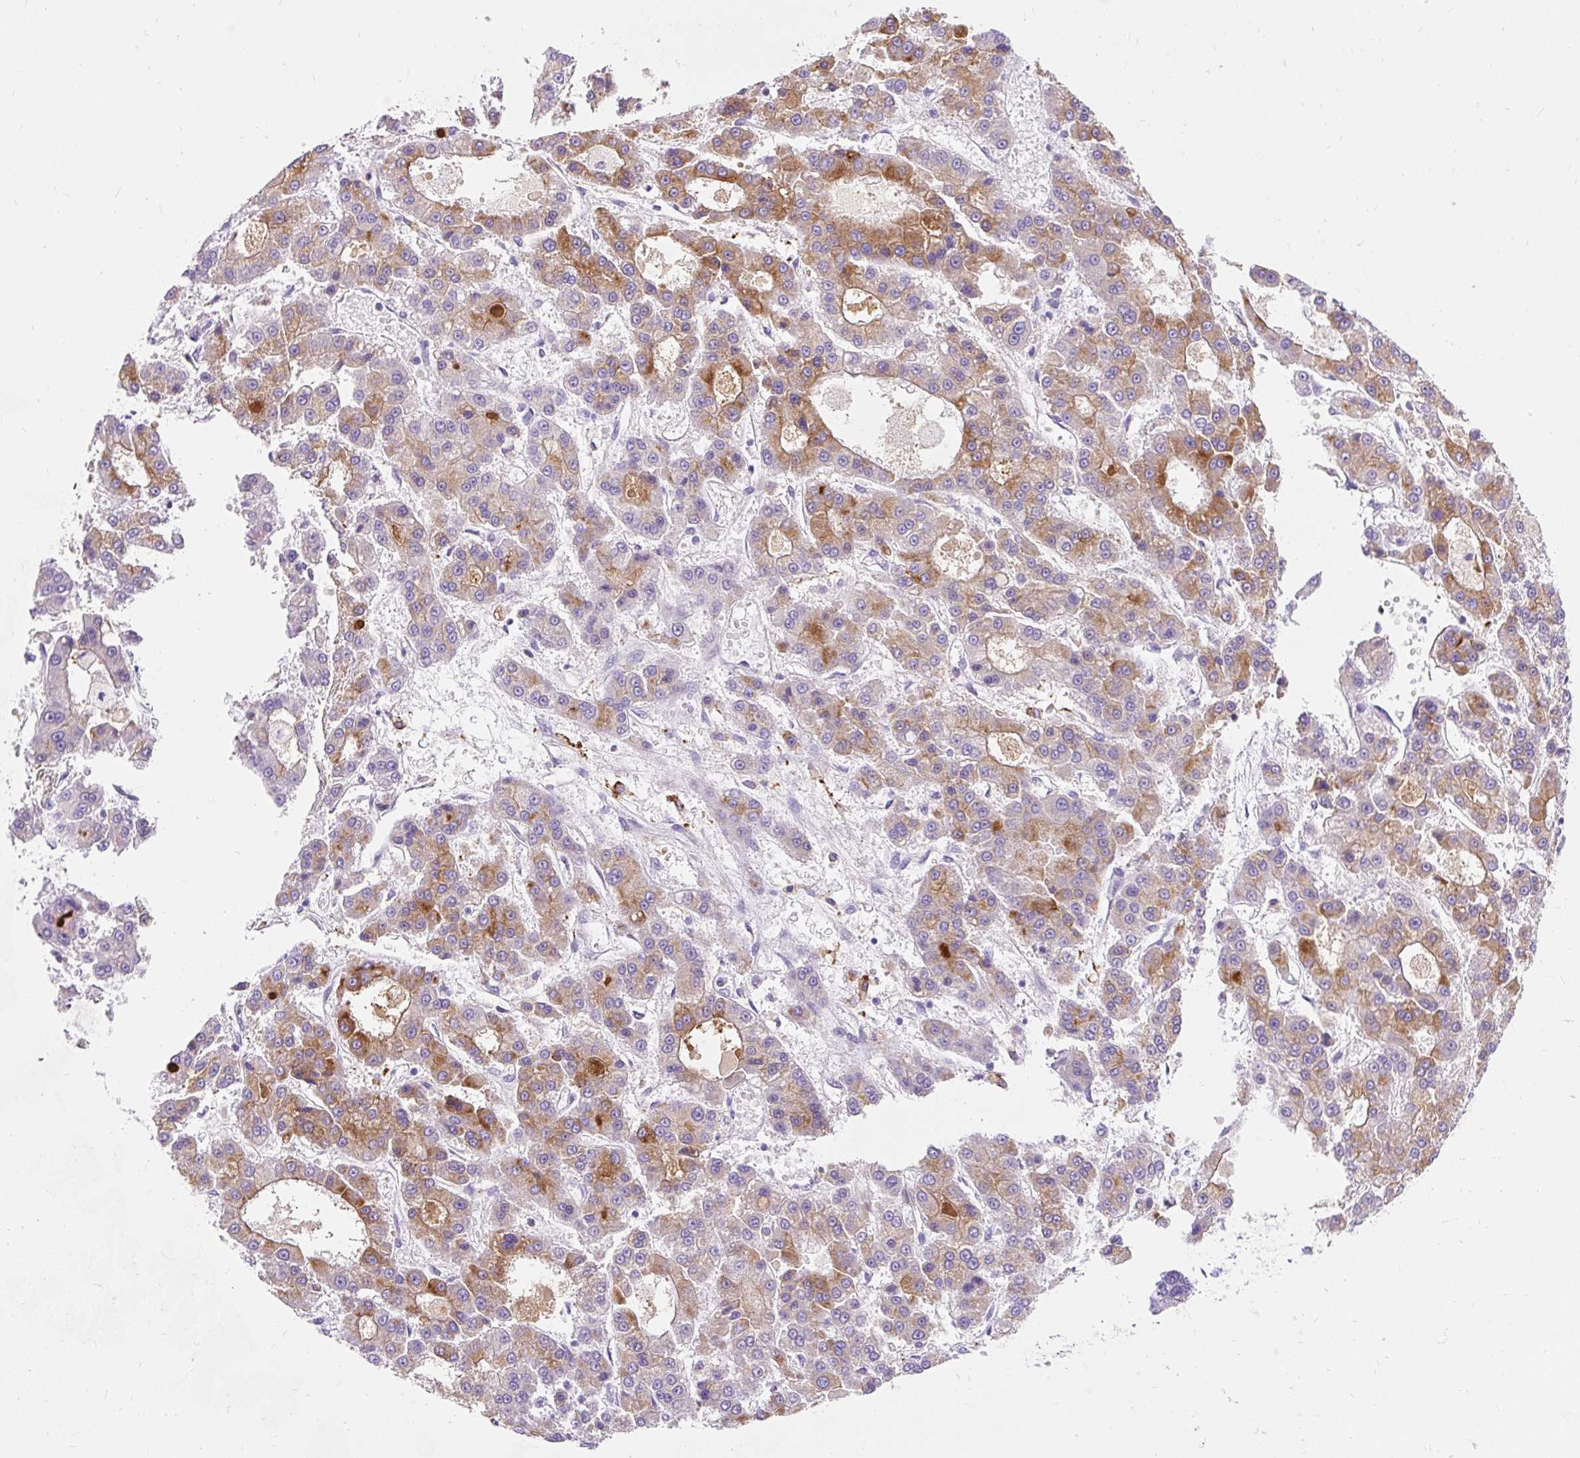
{"staining": {"intensity": "moderate", "quantity": ">75%", "location": "cytoplasmic/membranous"}, "tissue": "liver cancer", "cell_type": "Tumor cells", "image_type": "cancer", "snomed": [{"axis": "morphology", "description": "Carcinoma, Hepatocellular, NOS"}, {"axis": "topography", "description": "Liver"}], "caption": "This photomicrograph shows immunohistochemistry (IHC) staining of hepatocellular carcinoma (liver), with medium moderate cytoplasmic/membranous staining in approximately >75% of tumor cells.", "gene": "APOC4-APOC2", "patient": {"sex": "male", "age": 70}}